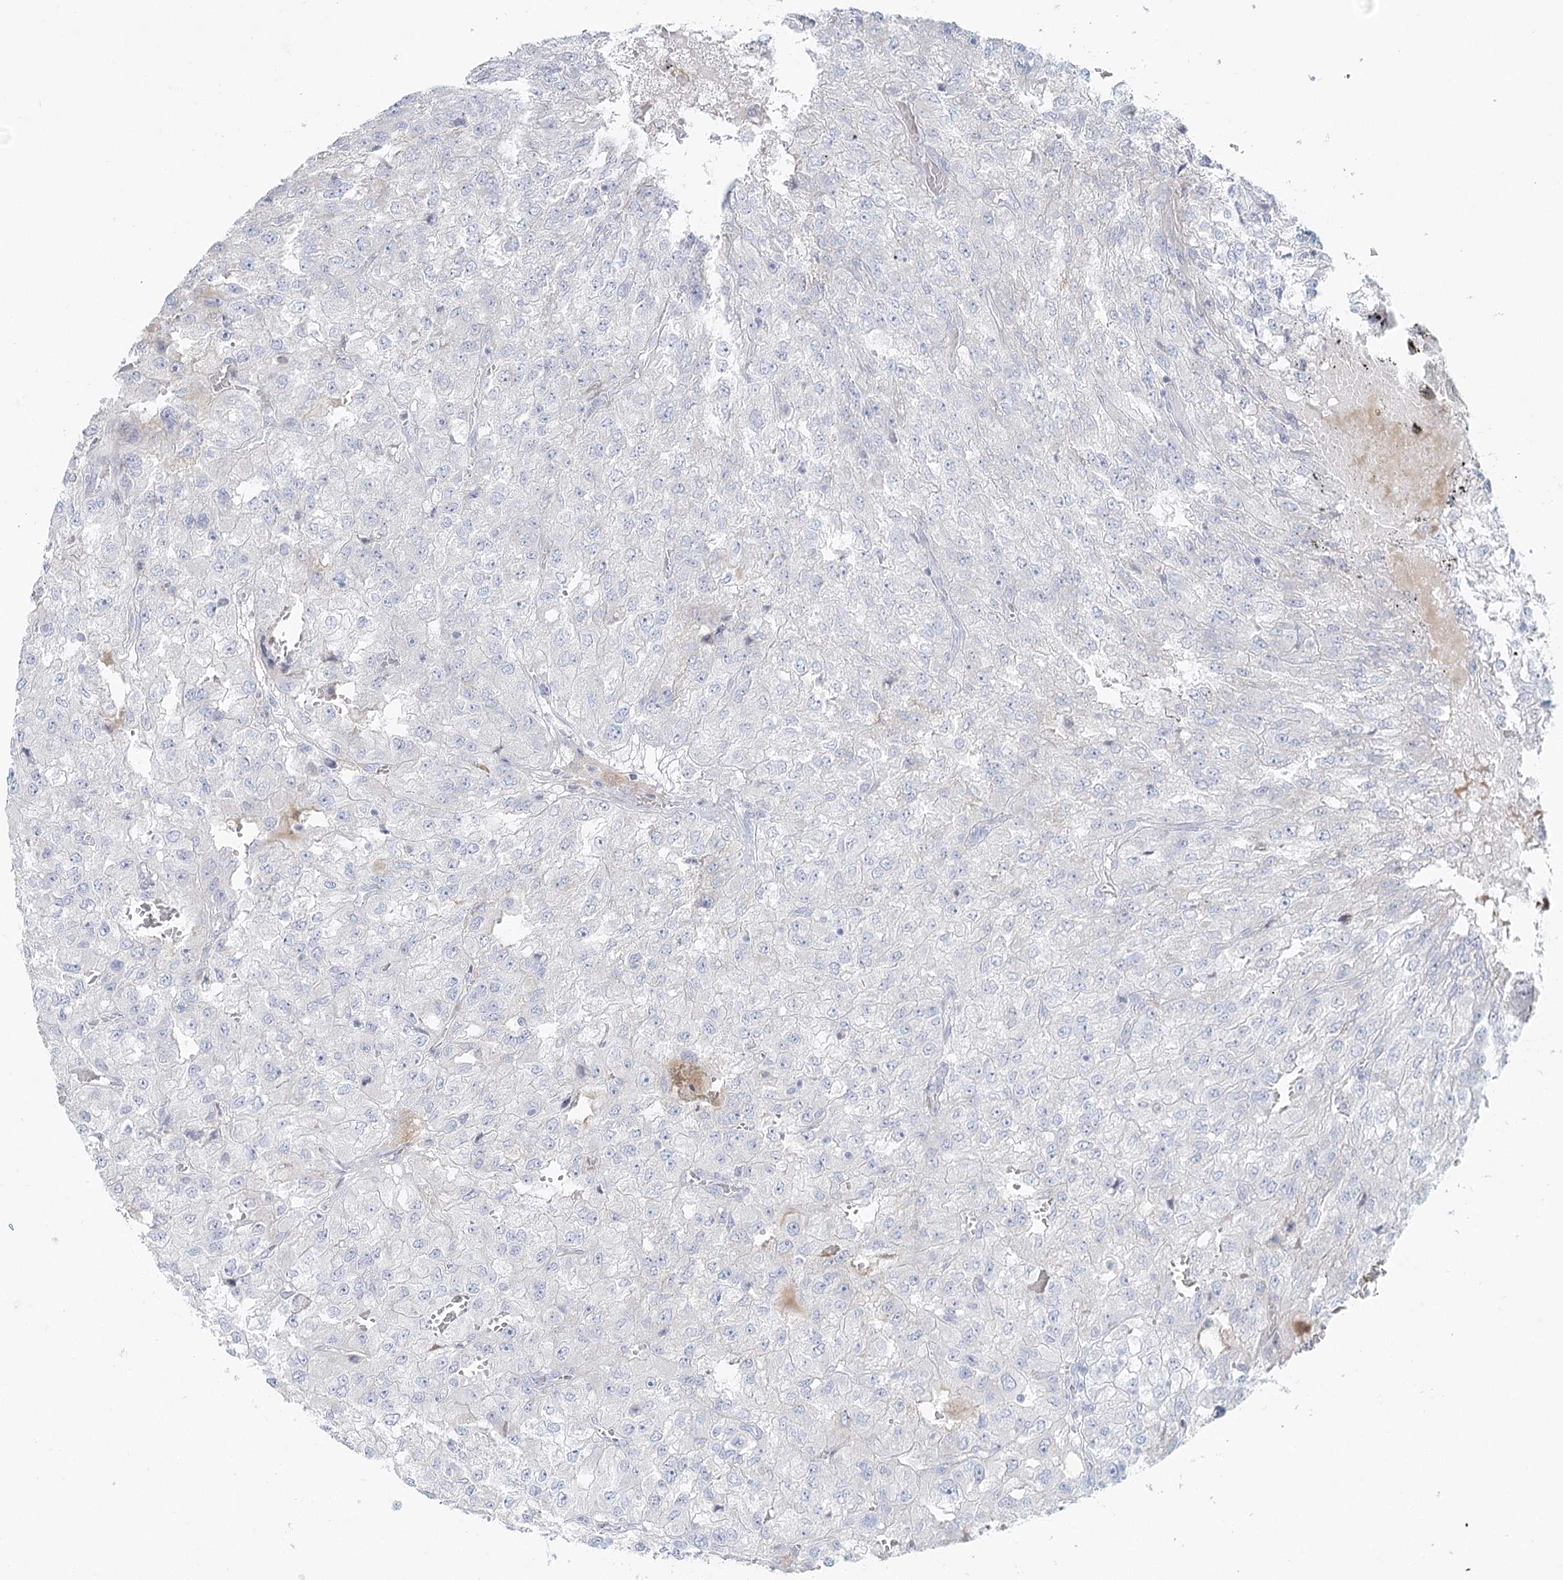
{"staining": {"intensity": "negative", "quantity": "none", "location": "none"}, "tissue": "renal cancer", "cell_type": "Tumor cells", "image_type": "cancer", "snomed": [{"axis": "morphology", "description": "Adenocarcinoma, NOS"}, {"axis": "topography", "description": "Kidney"}], "caption": "The micrograph reveals no significant positivity in tumor cells of renal adenocarcinoma. (DAB (3,3'-diaminobenzidine) IHC, high magnification).", "gene": "DMGDH", "patient": {"sex": "female", "age": 54}}